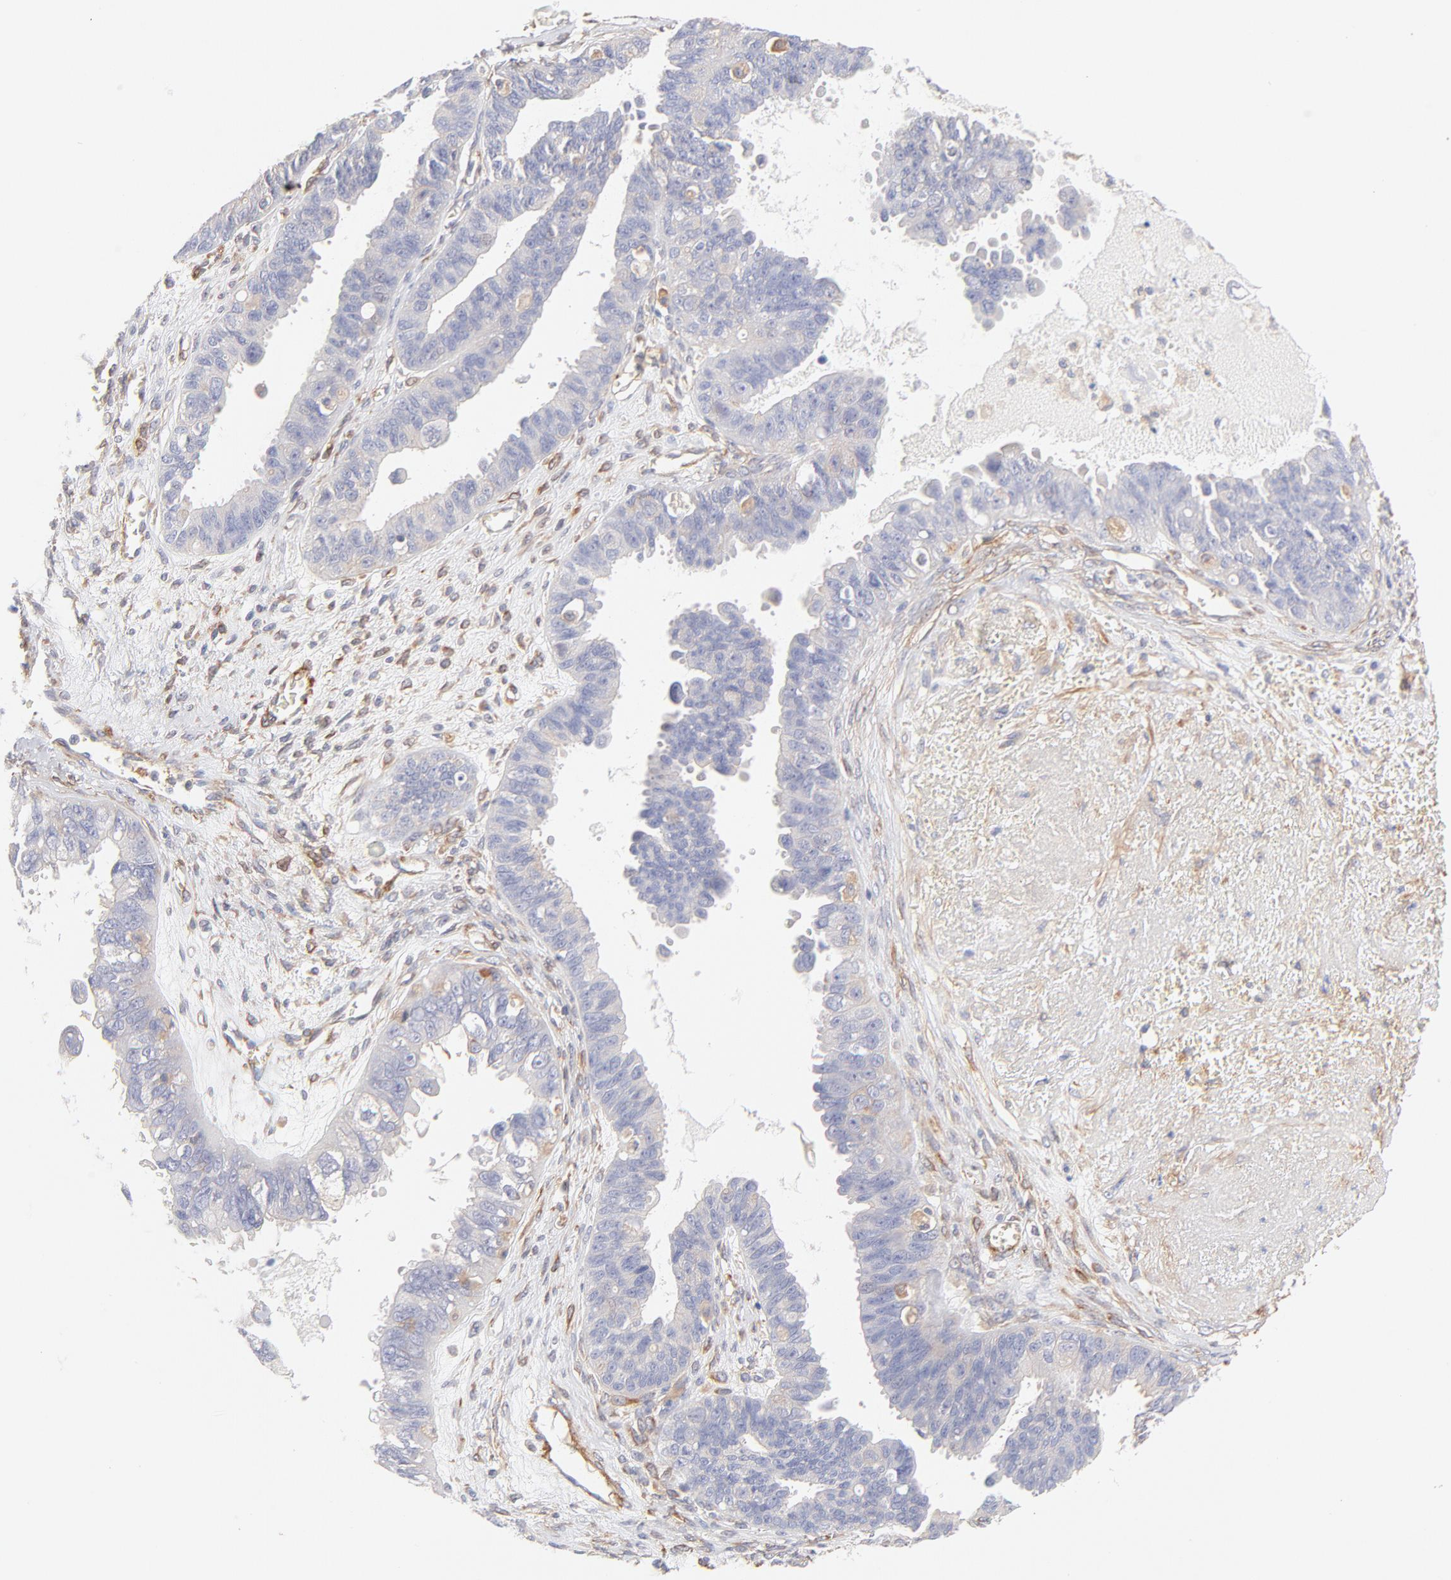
{"staining": {"intensity": "negative", "quantity": "none", "location": "none"}, "tissue": "ovarian cancer", "cell_type": "Tumor cells", "image_type": "cancer", "snomed": [{"axis": "morphology", "description": "Carcinoma, endometroid"}, {"axis": "topography", "description": "Ovary"}], "caption": "The immunohistochemistry photomicrograph has no significant expression in tumor cells of endometroid carcinoma (ovarian) tissue.", "gene": "LDLRAP1", "patient": {"sex": "female", "age": 85}}